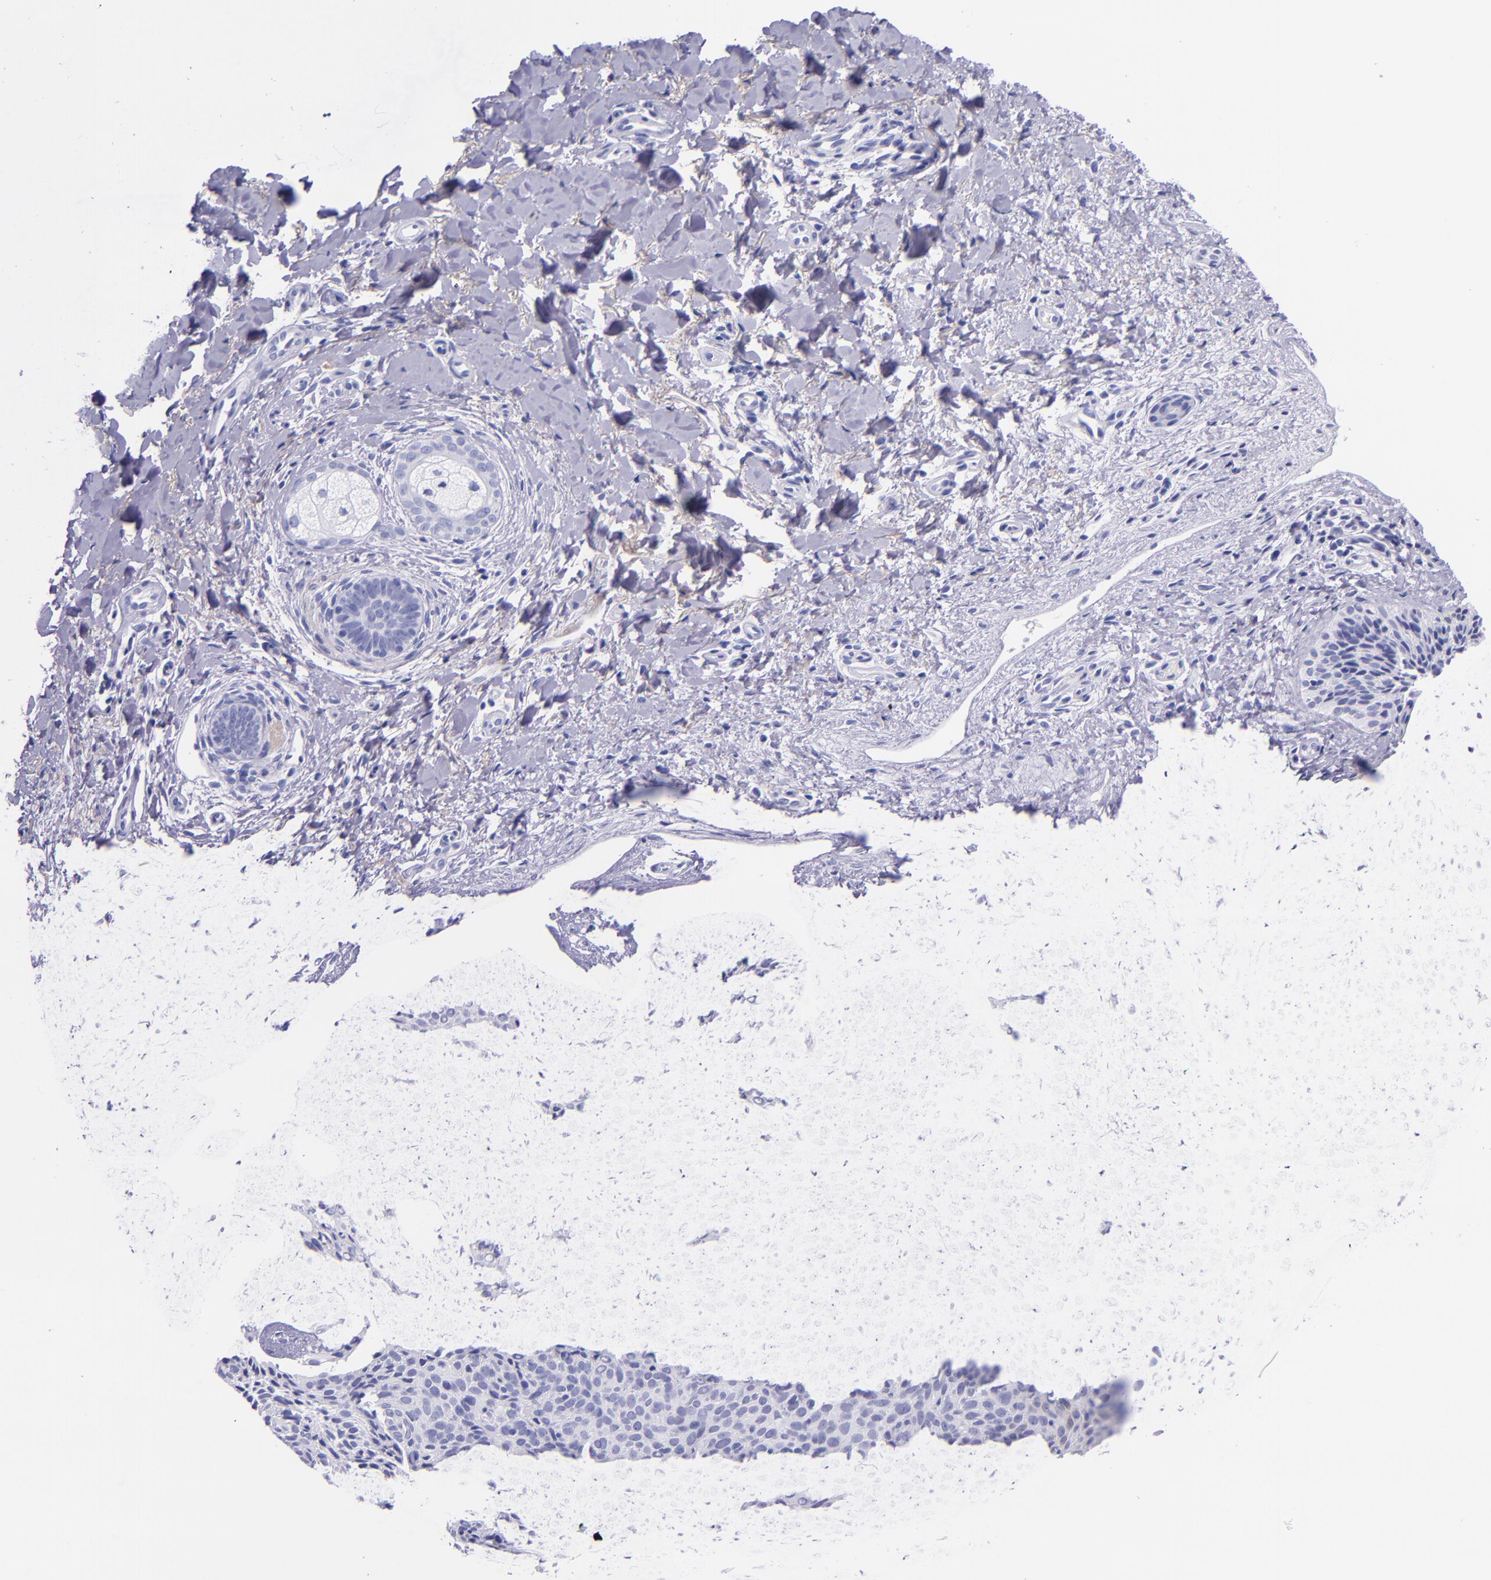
{"staining": {"intensity": "negative", "quantity": "none", "location": "none"}, "tissue": "skin cancer", "cell_type": "Tumor cells", "image_type": "cancer", "snomed": [{"axis": "morphology", "description": "Basal cell carcinoma"}, {"axis": "topography", "description": "Skin"}], "caption": "Basal cell carcinoma (skin) stained for a protein using immunohistochemistry (IHC) demonstrates no expression tumor cells.", "gene": "SLPI", "patient": {"sex": "female", "age": 78}}